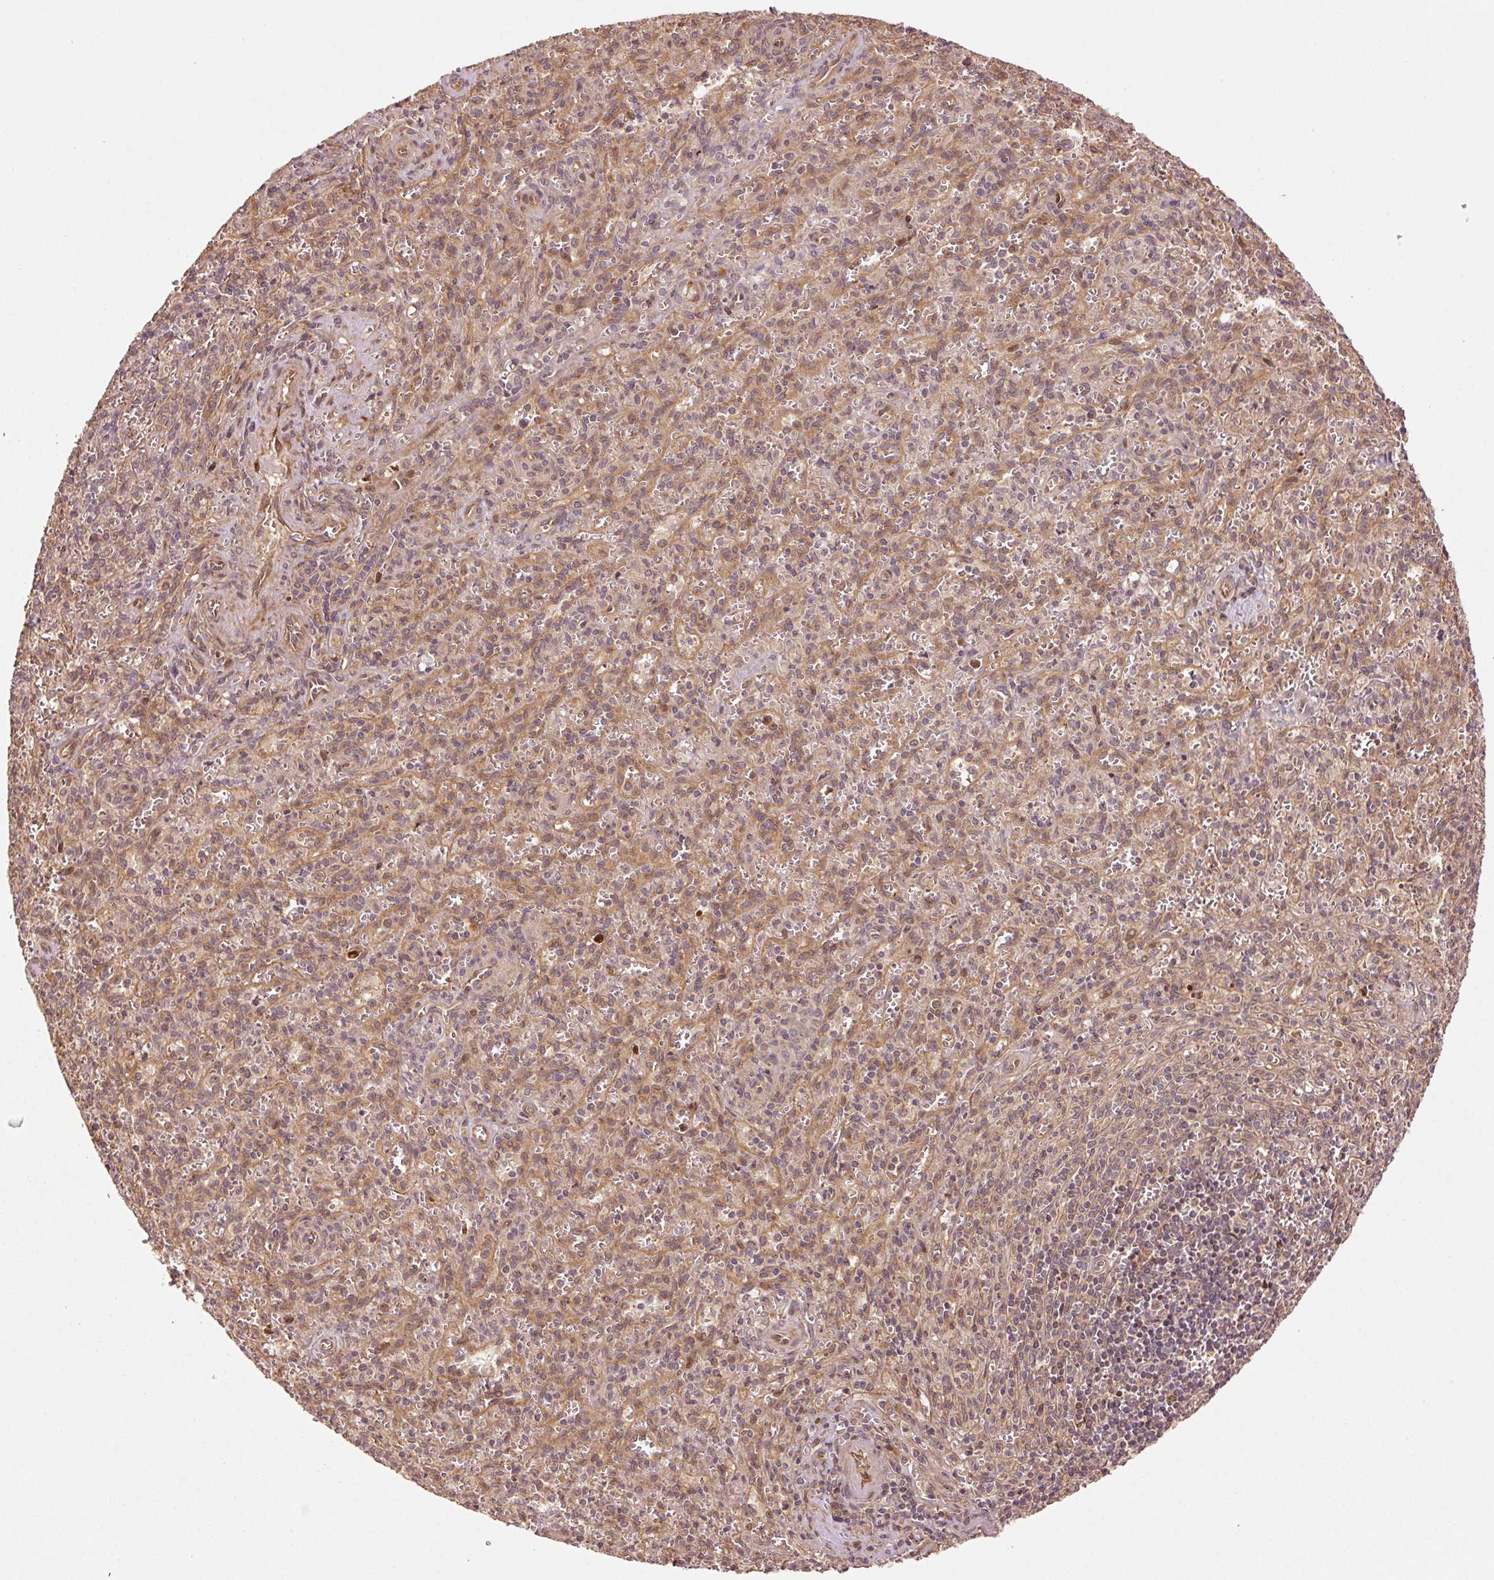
{"staining": {"intensity": "weak", "quantity": "<25%", "location": "cytoplasmic/membranous"}, "tissue": "spleen", "cell_type": "Cells in red pulp", "image_type": "normal", "snomed": [{"axis": "morphology", "description": "Normal tissue, NOS"}, {"axis": "topography", "description": "Spleen"}], "caption": "High power microscopy micrograph of an immunohistochemistry histopathology image of unremarkable spleen, revealing no significant positivity in cells in red pulp. The staining was performed using DAB (3,3'-diaminobenzidine) to visualize the protein expression in brown, while the nuclei were stained in blue with hematoxylin (Magnification: 20x).", "gene": "OXER1", "patient": {"sex": "female", "age": 26}}